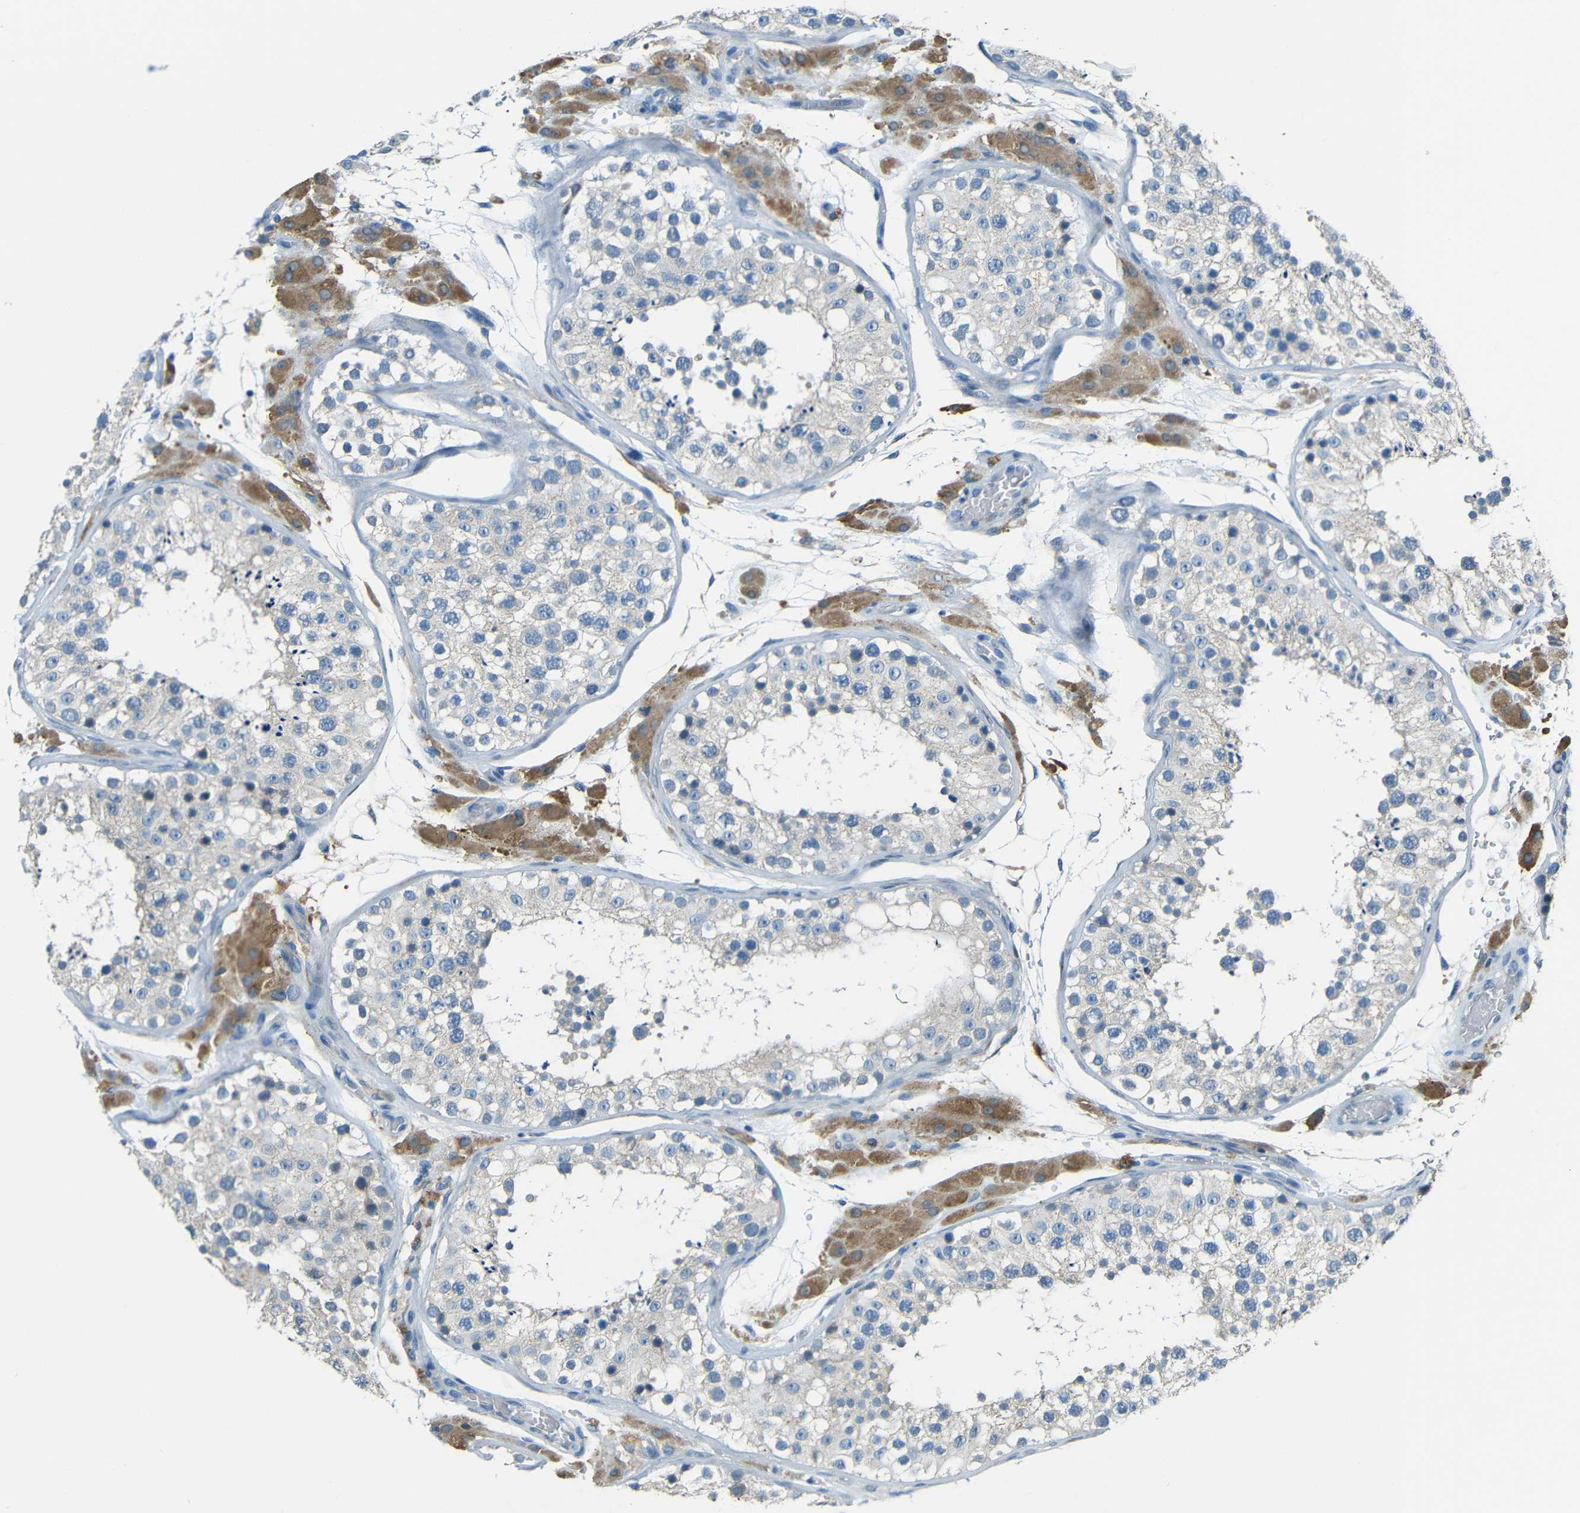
{"staining": {"intensity": "weak", "quantity": "<25%", "location": "cytoplasmic/membranous"}, "tissue": "testis", "cell_type": "Cells in seminiferous ducts", "image_type": "normal", "snomed": [{"axis": "morphology", "description": "Normal tissue, NOS"}, {"axis": "topography", "description": "Testis"}, {"axis": "topography", "description": "Epididymis"}], "caption": "This is an IHC histopathology image of unremarkable testis. There is no staining in cells in seminiferous ducts.", "gene": "CYP26B1", "patient": {"sex": "male", "age": 26}}